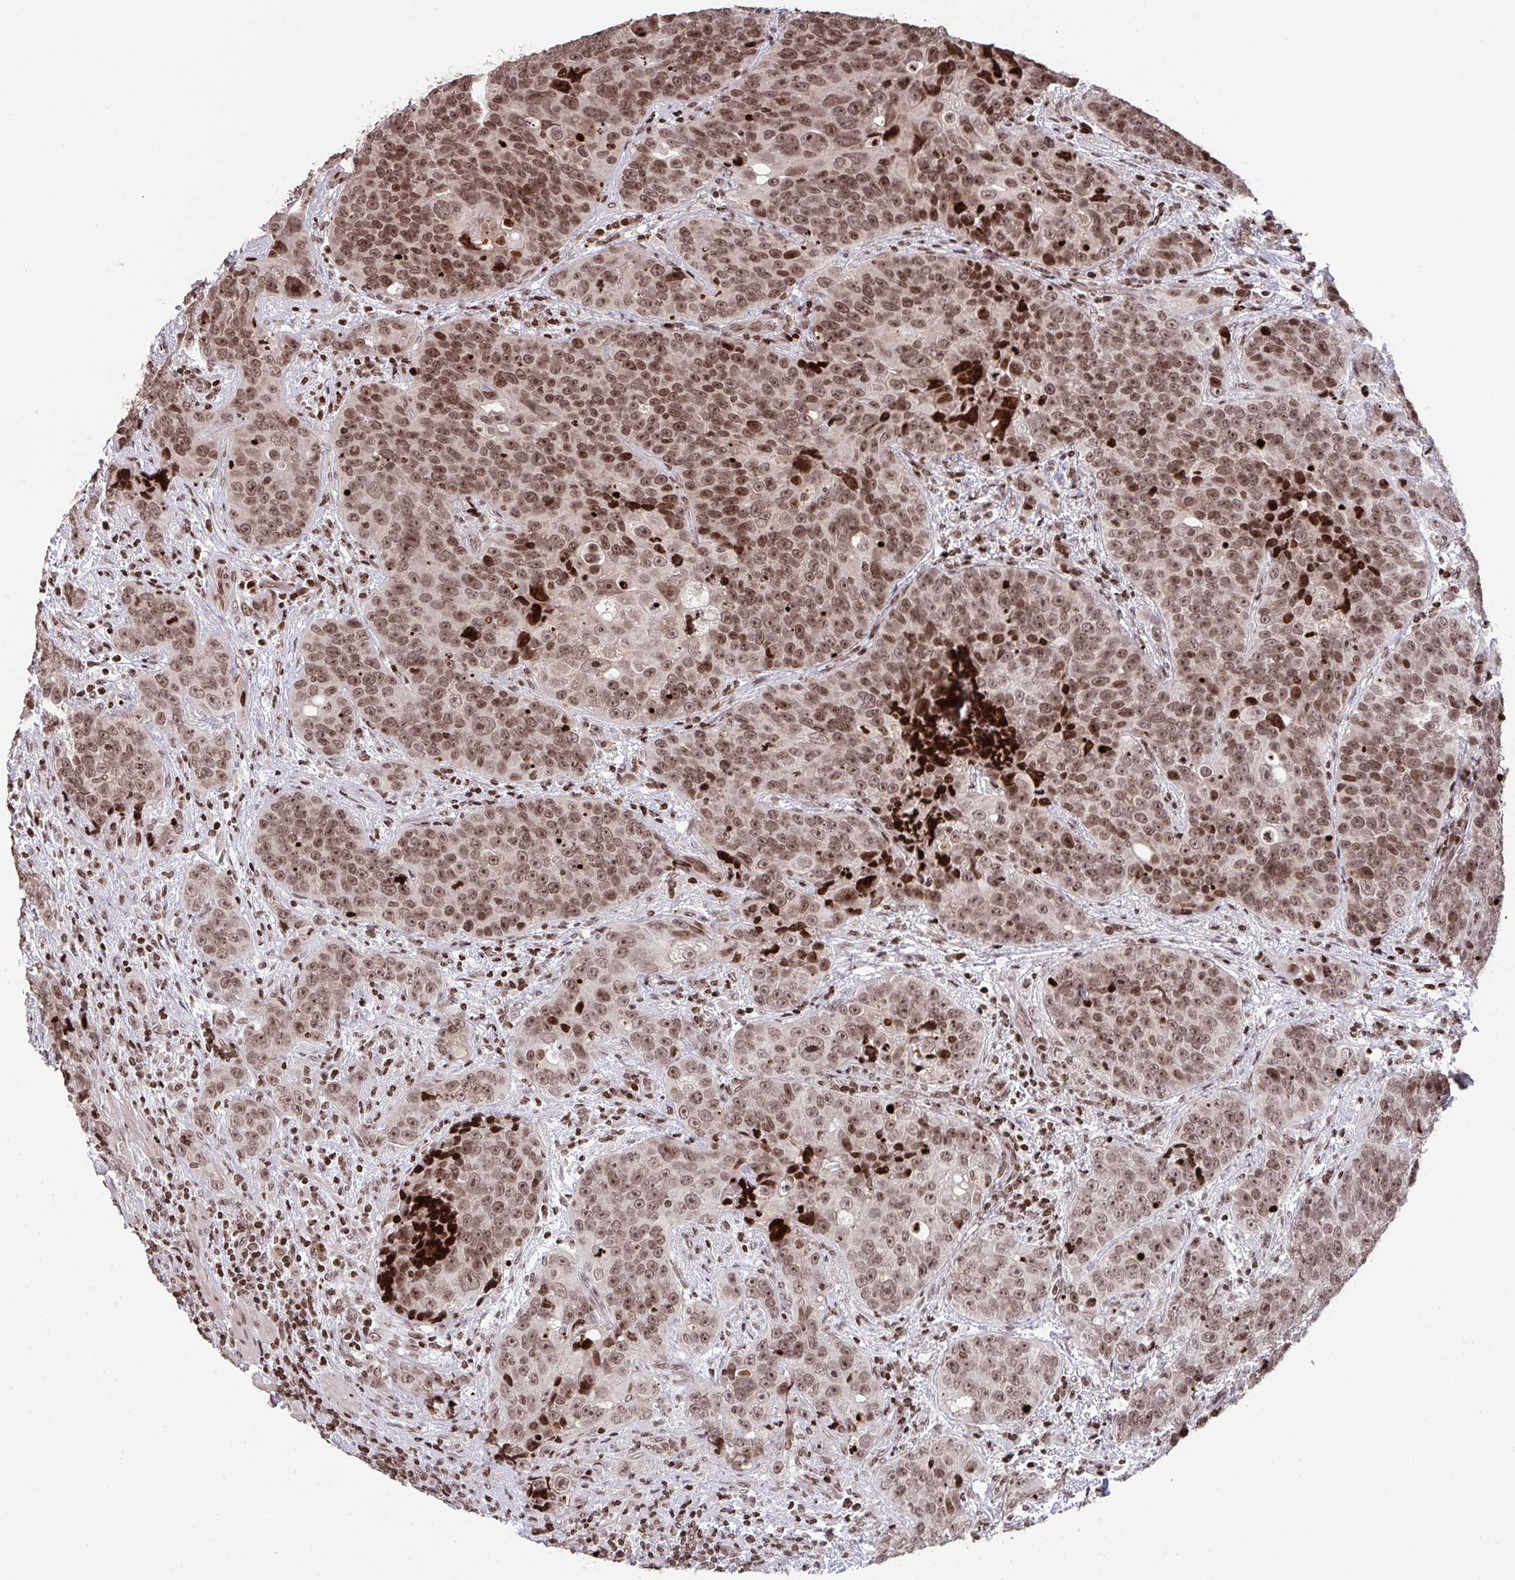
{"staining": {"intensity": "moderate", "quantity": ">75%", "location": "nuclear"}, "tissue": "urothelial cancer", "cell_type": "Tumor cells", "image_type": "cancer", "snomed": [{"axis": "morphology", "description": "Urothelial carcinoma, NOS"}, {"axis": "topography", "description": "Urinary bladder"}], "caption": "Immunohistochemistry (IHC) micrograph of human transitional cell carcinoma stained for a protein (brown), which demonstrates medium levels of moderate nuclear expression in approximately >75% of tumor cells.", "gene": "NIP7", "patient": {"sex": "male", "age": 52}}